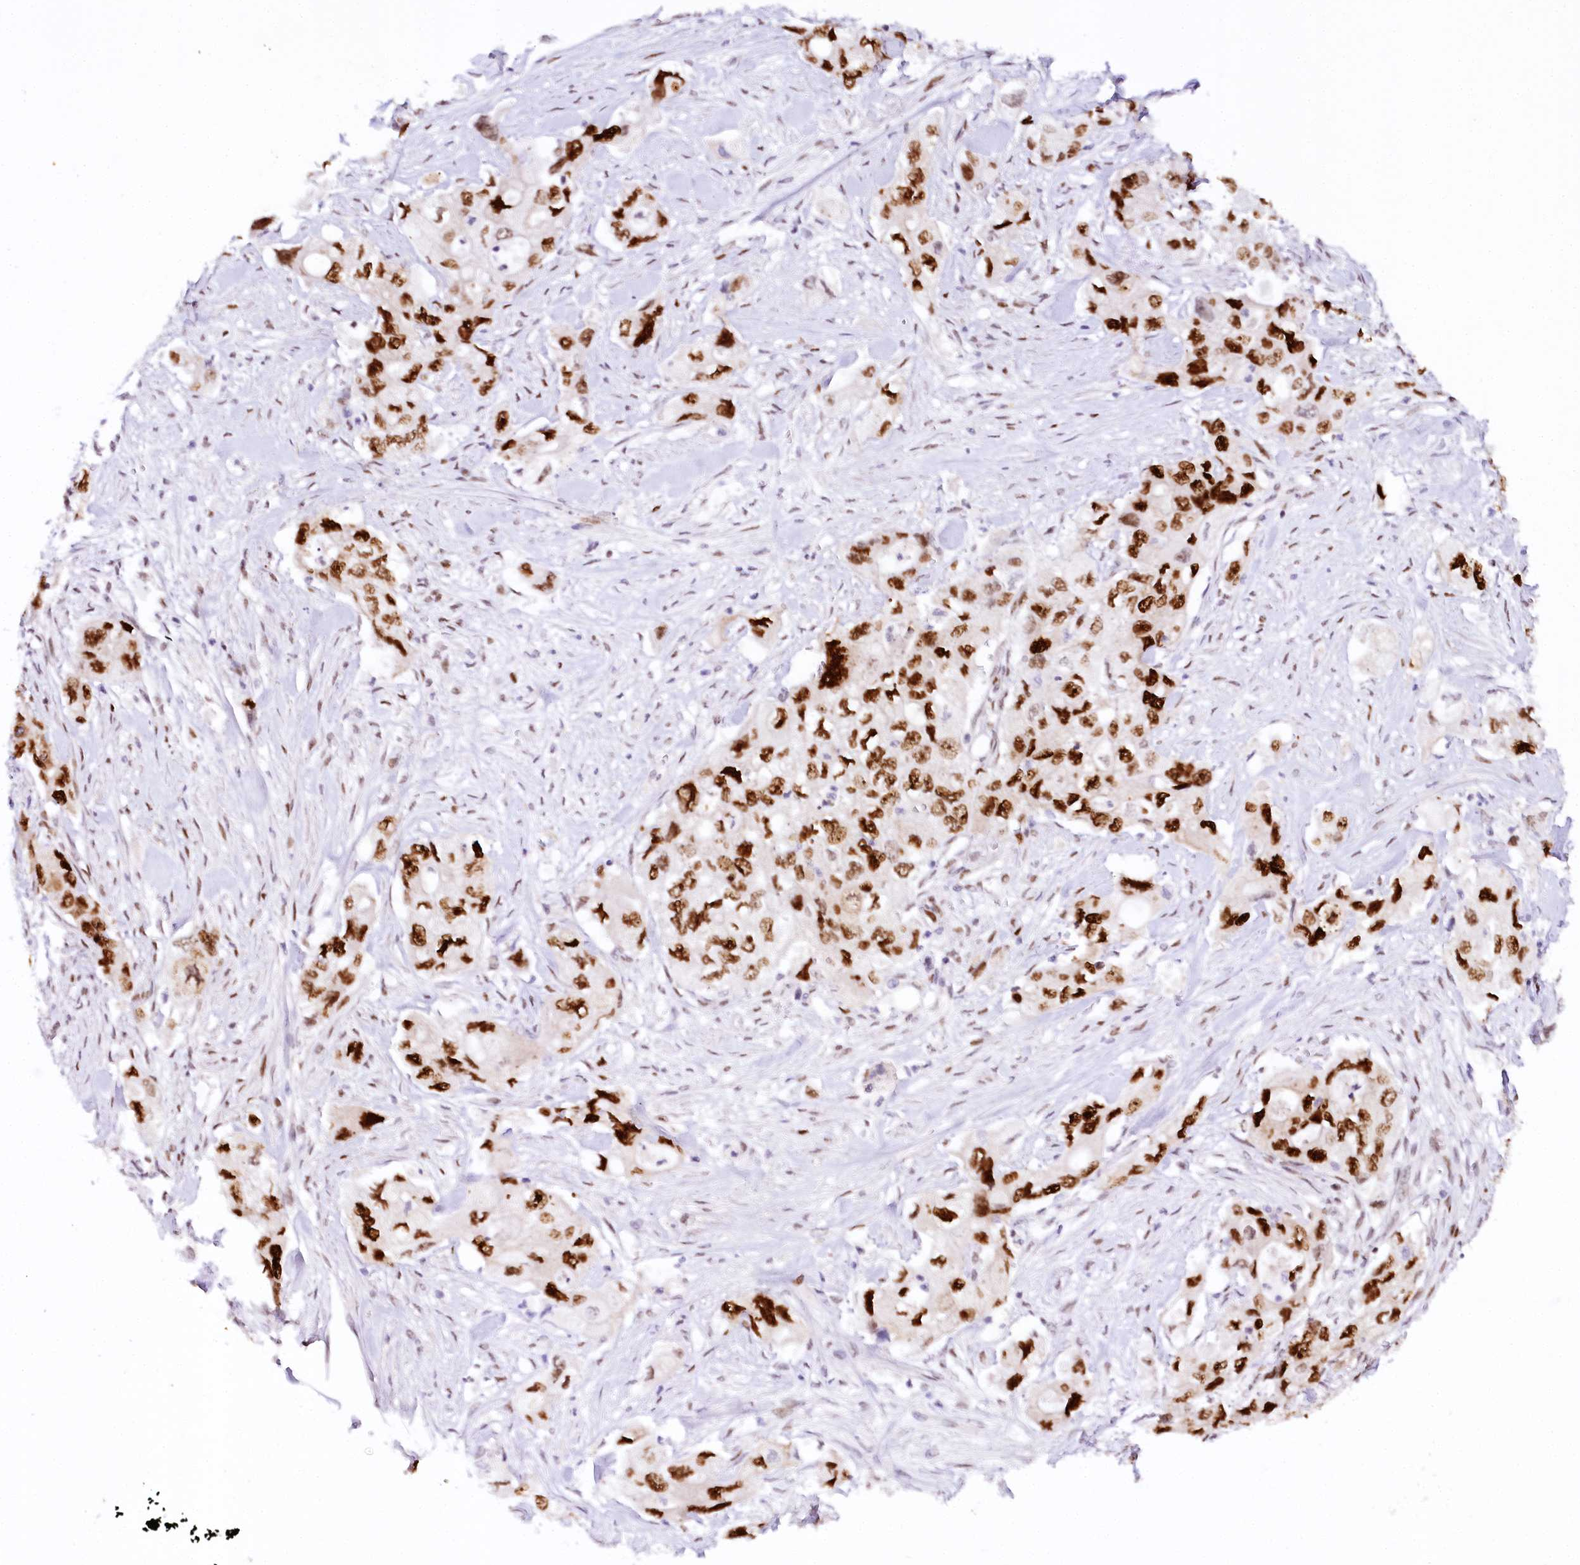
{"staining": {"intensity": "strong", "quantity": ">75%", "location": "nuclear"}, "tissue": "pancreatic cancer", "cell_type": "Tumor cells", "image_type": "cancer", "snomed": [{"axis": "morphology", "description": "Adenocarcinoma, NOS"}, {"axis": "topography", "description": "Pancreas"}], "caption": "A high-resolution histopathology image shows immunohistochemistry (IHC) staining of pancreatic adenocarcinoma, which reveals strong nuclear positivity in approximately >75% of tumor cells.", "gene": "TP53", "patient": {"sex": "female", "age": 73}}